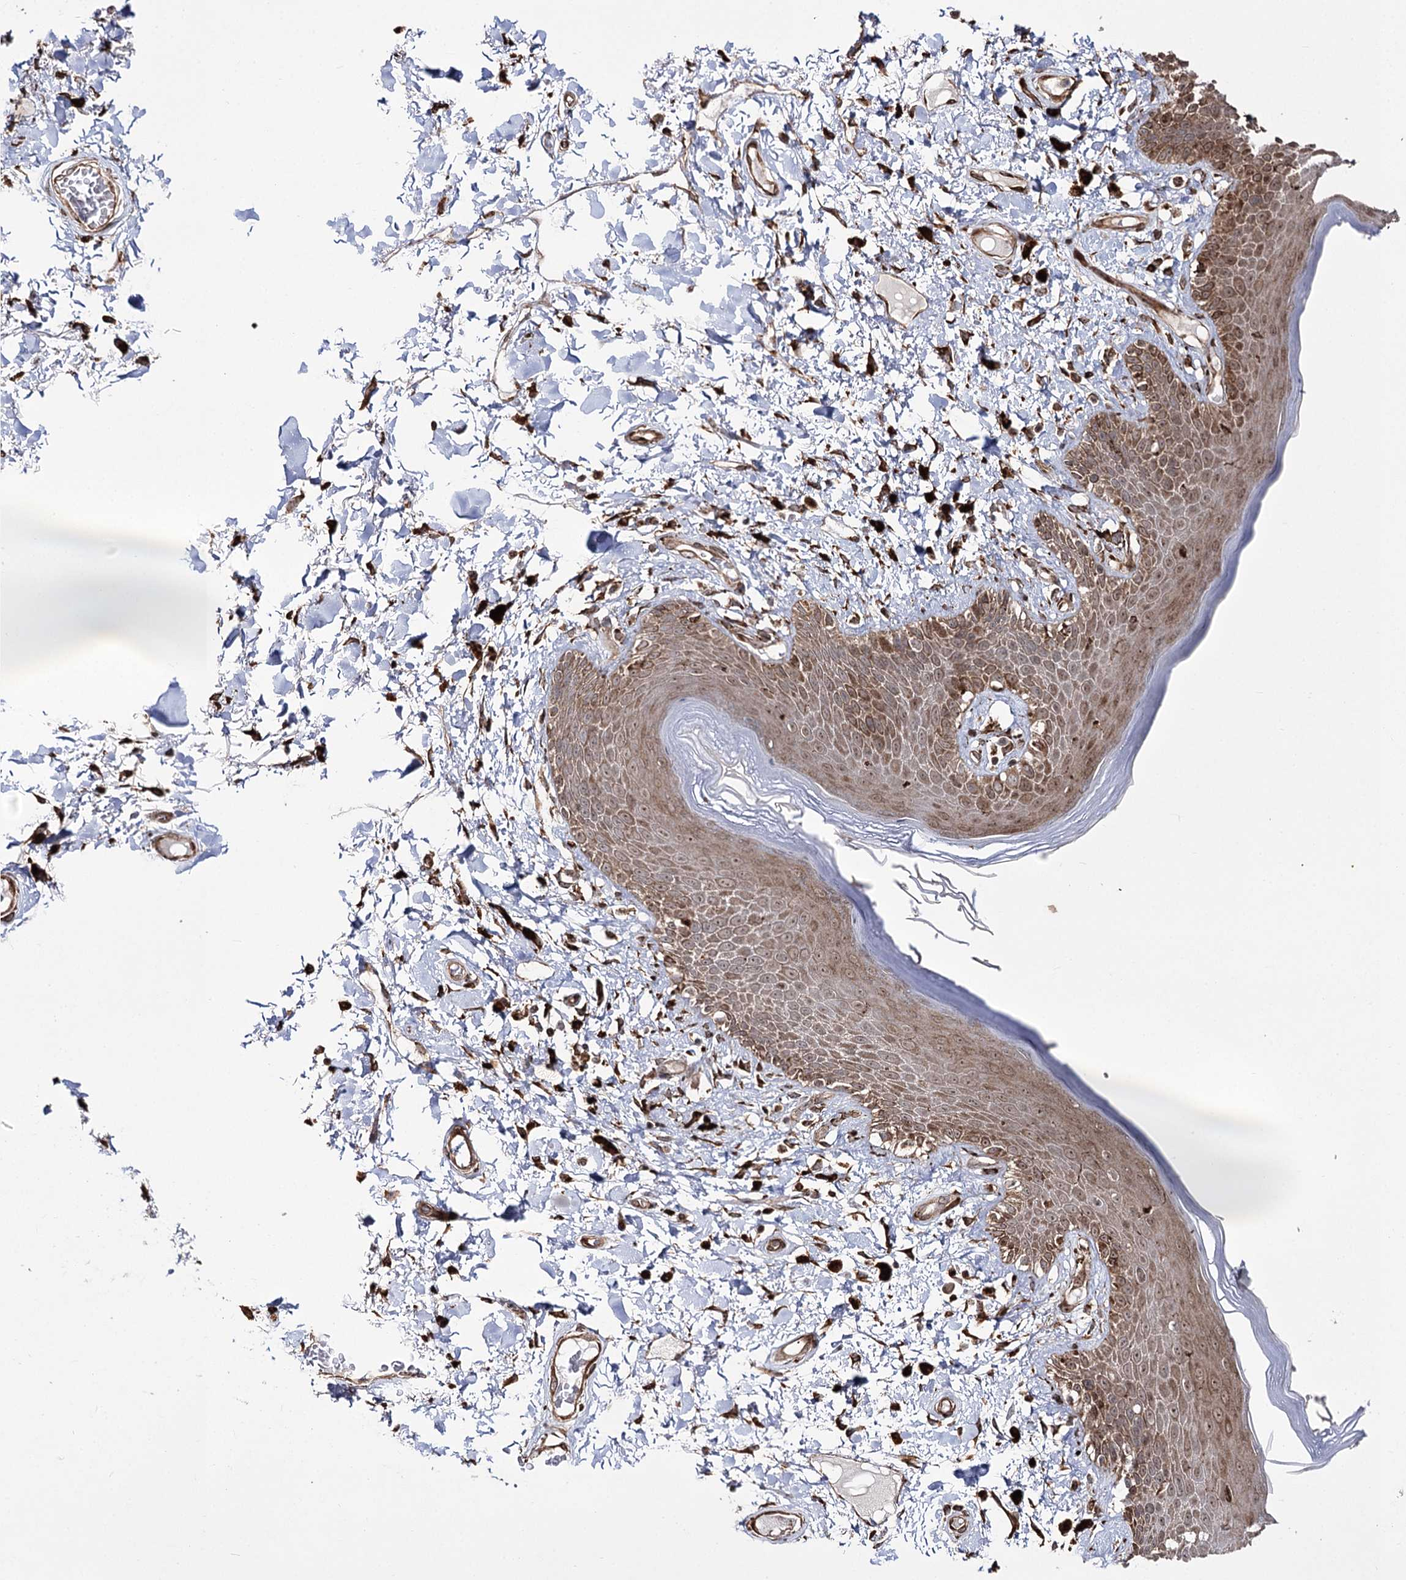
{"staining": {"intensity": "moderate", "quantity": ">75%", "location": "cytoplasmic/membranous,nuclear"}, "tissue": "skin", "cell_type": "Epidermal cells", "image_type": "normal", "snomed": [{"axis": "morphology", "description": "Normal tissue, NOS"}, {"axis": "topography", "description": "Anal"}], "caption": "The histopathology image shows a brown stain indicating the presence of a protein in the cytoplasmic/membranous,nuclear of epidermal cells in skin. (Brightfield microscopy of DAB IHC at high magnification).", "gene": "FANCL", "patient": {"sex": "female", "age": 78}}